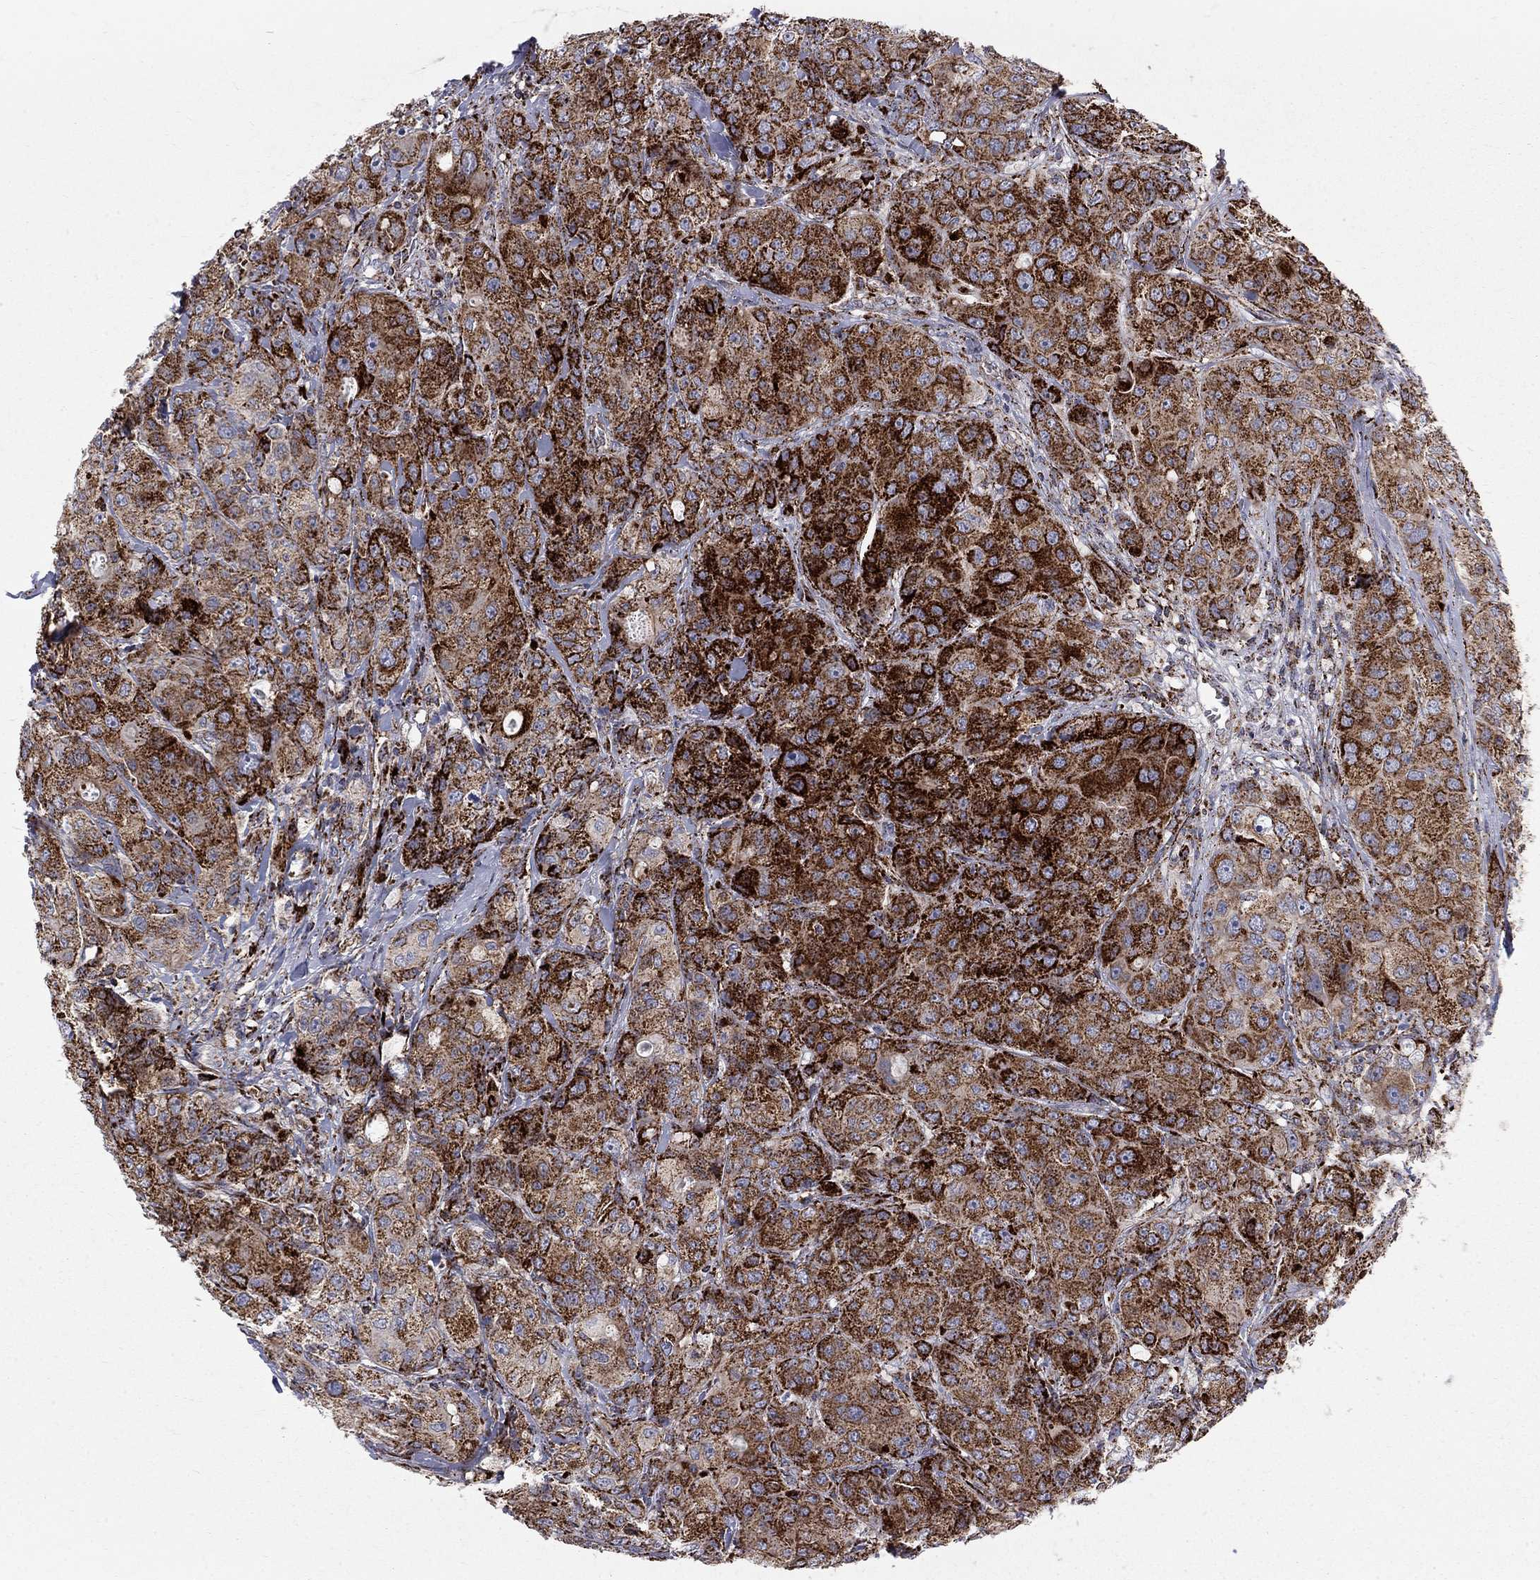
{"staining": {"intensity": "strong", "quantity": ">75%", "location": "cytoplasmic/membranous"}, "tissue": "breast cancer", "cell_type": "Tumor cells", "image_type": "cancer", "snomed": [{"axis": "morphology", "description": "Duct carcinoma"}, {"axis": "topography", "description": "Breast"}], "caption": "High-power microscopy captured an IHC micrograph of breast cancer, revealing strong cytoplasmic/membranous staining in about >75% of tumor cells.", "gene": "ALDH1B1", "patient": {"sex": "female", "age": 43}}